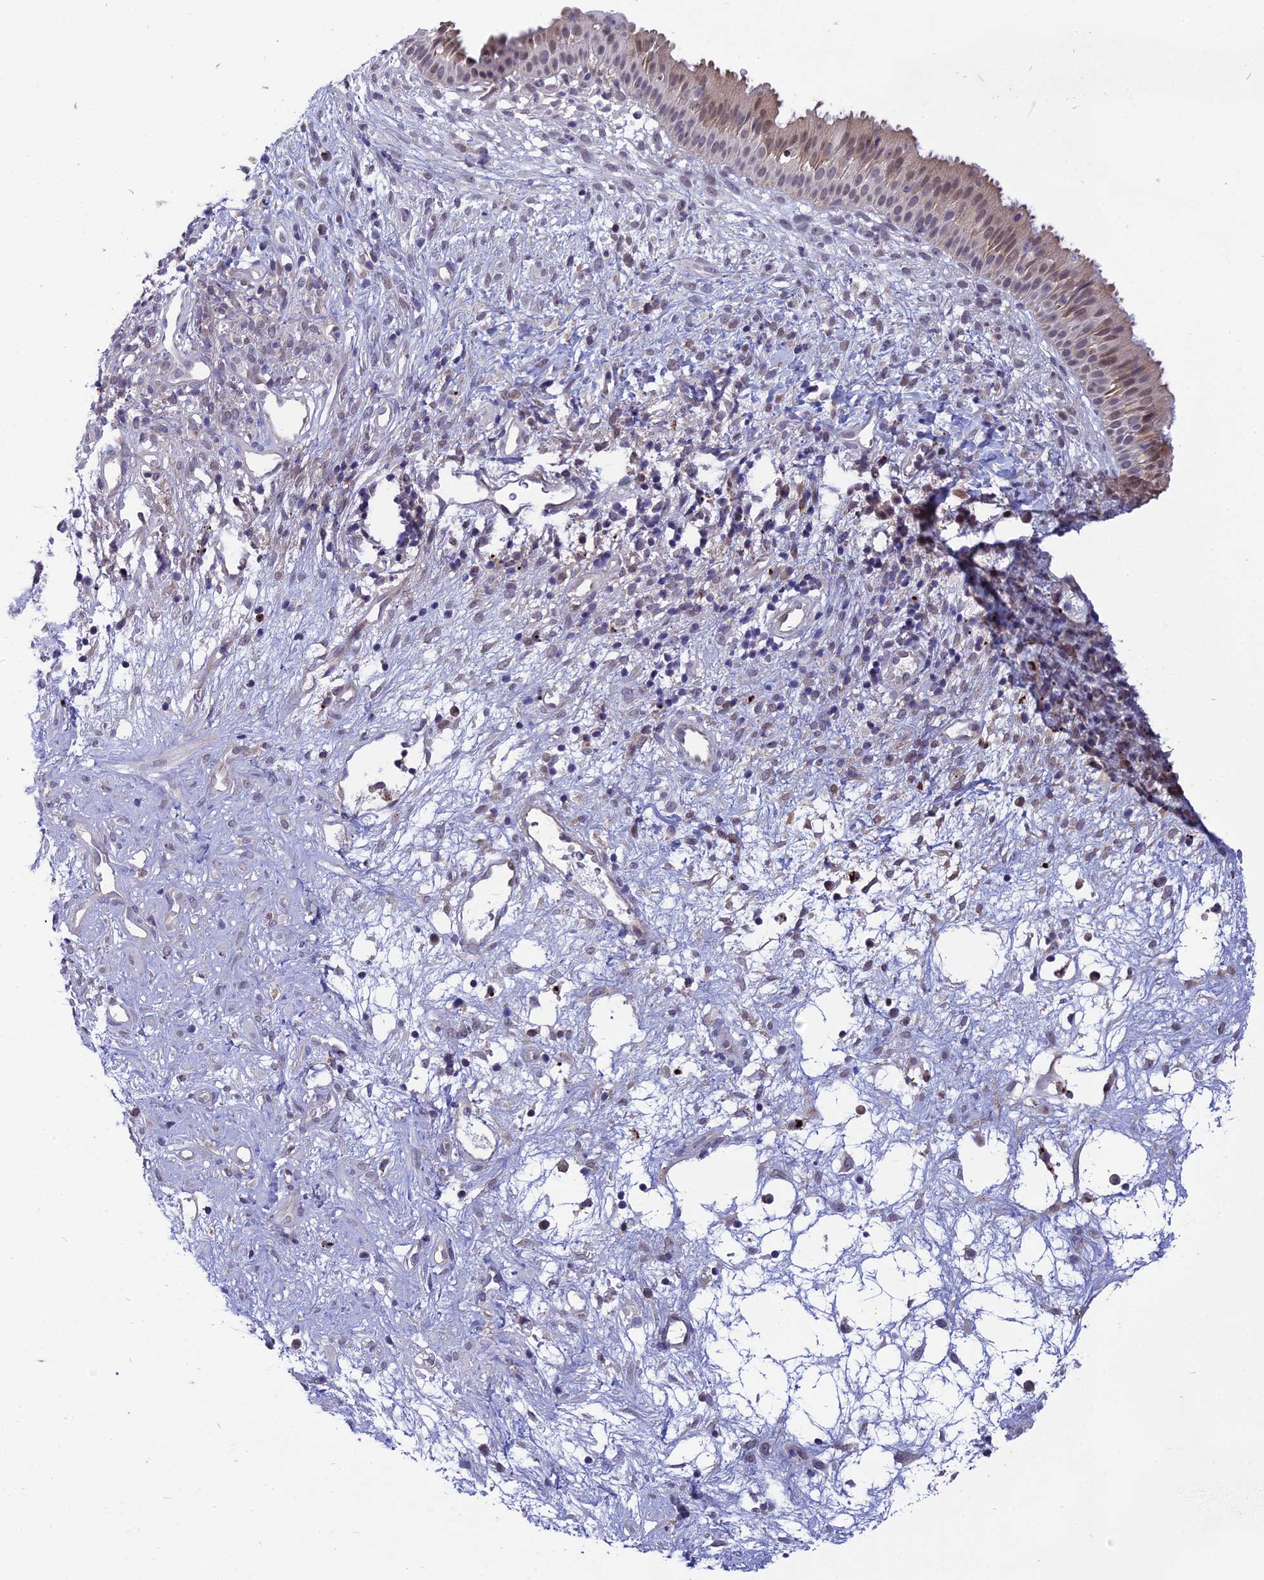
{"staining": {"intensity": "weak", "quantity": "<25%", "location": "cytoplasmic/membranous,nuclear"}, "tissue": "nasopharynx", "cell_type": "Respiratory epithelial cells", "image_type": "normal", "snomed": [{"axis": "morphology", "description": "Normal tissue, NOS"}, {"axis": "topography", "description": "Nasopharynx"}], "caption": "A high-resolution photomicrograph shows immunohistochemistry staining of normal nasopharynx, which shows no significant expression in respiratory epithelial cells.", "gene": "KCTD14", "patient": {"sex": "male", "age": 22}}